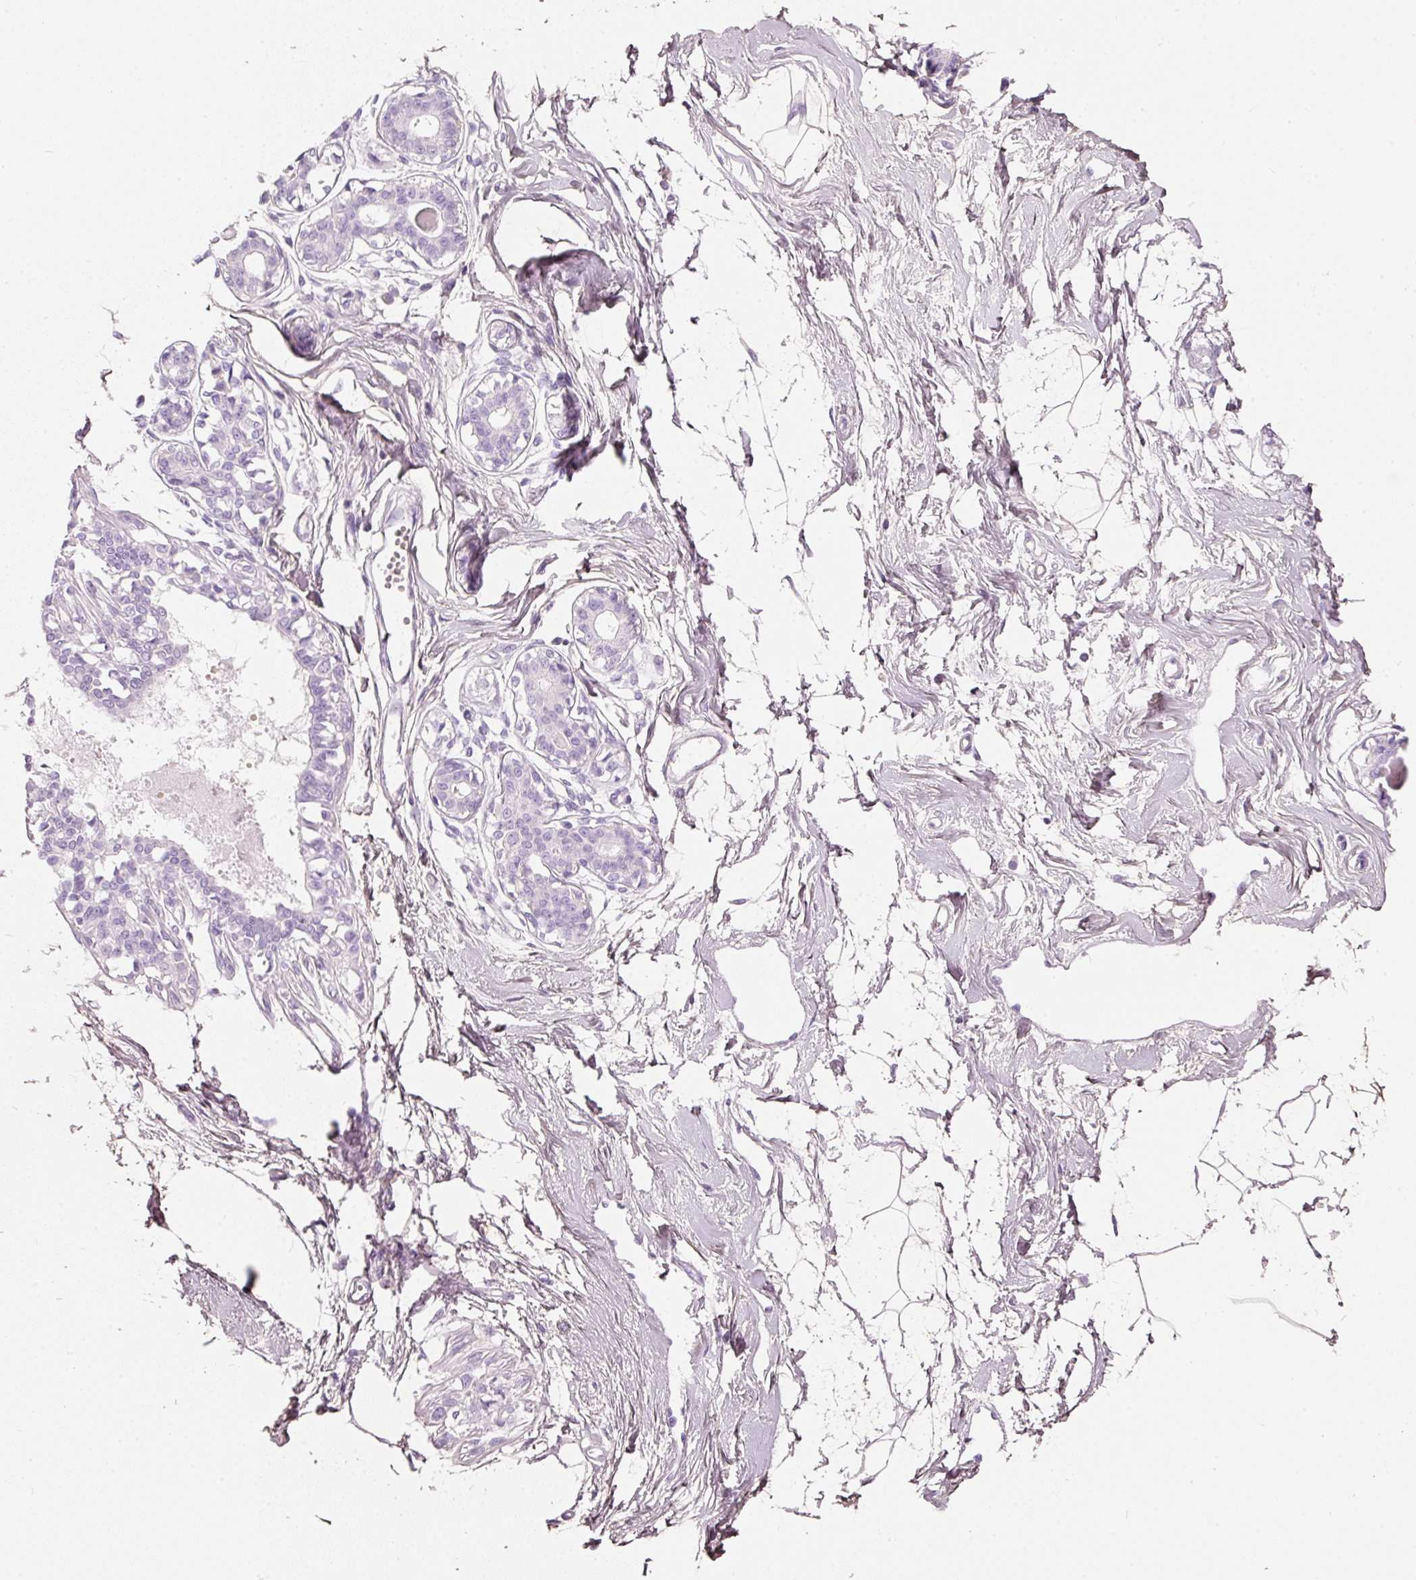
{"staining": {"intensity": "negative", "quantity": "none", "location": "none"}, "tissue": "breast", "cell_type": "Adipocytes", "image_type": "normal", "snomed": [{"axis": "morphology", "description": "Normal tissue, NOS"}, {"axis": "topography", "description": "Breast"}], "caption": "DAB immunohistochemical staining of normal human breast demonstrates no significant staining in adipocytes. (DAB (3,3'-diaminobenzidine) immunohistochemistry (IHC) visualized using brightfield microscopy, high magnification).", "gene": "PDXDC1", "patient": {"sex": "female", "age": 45}}